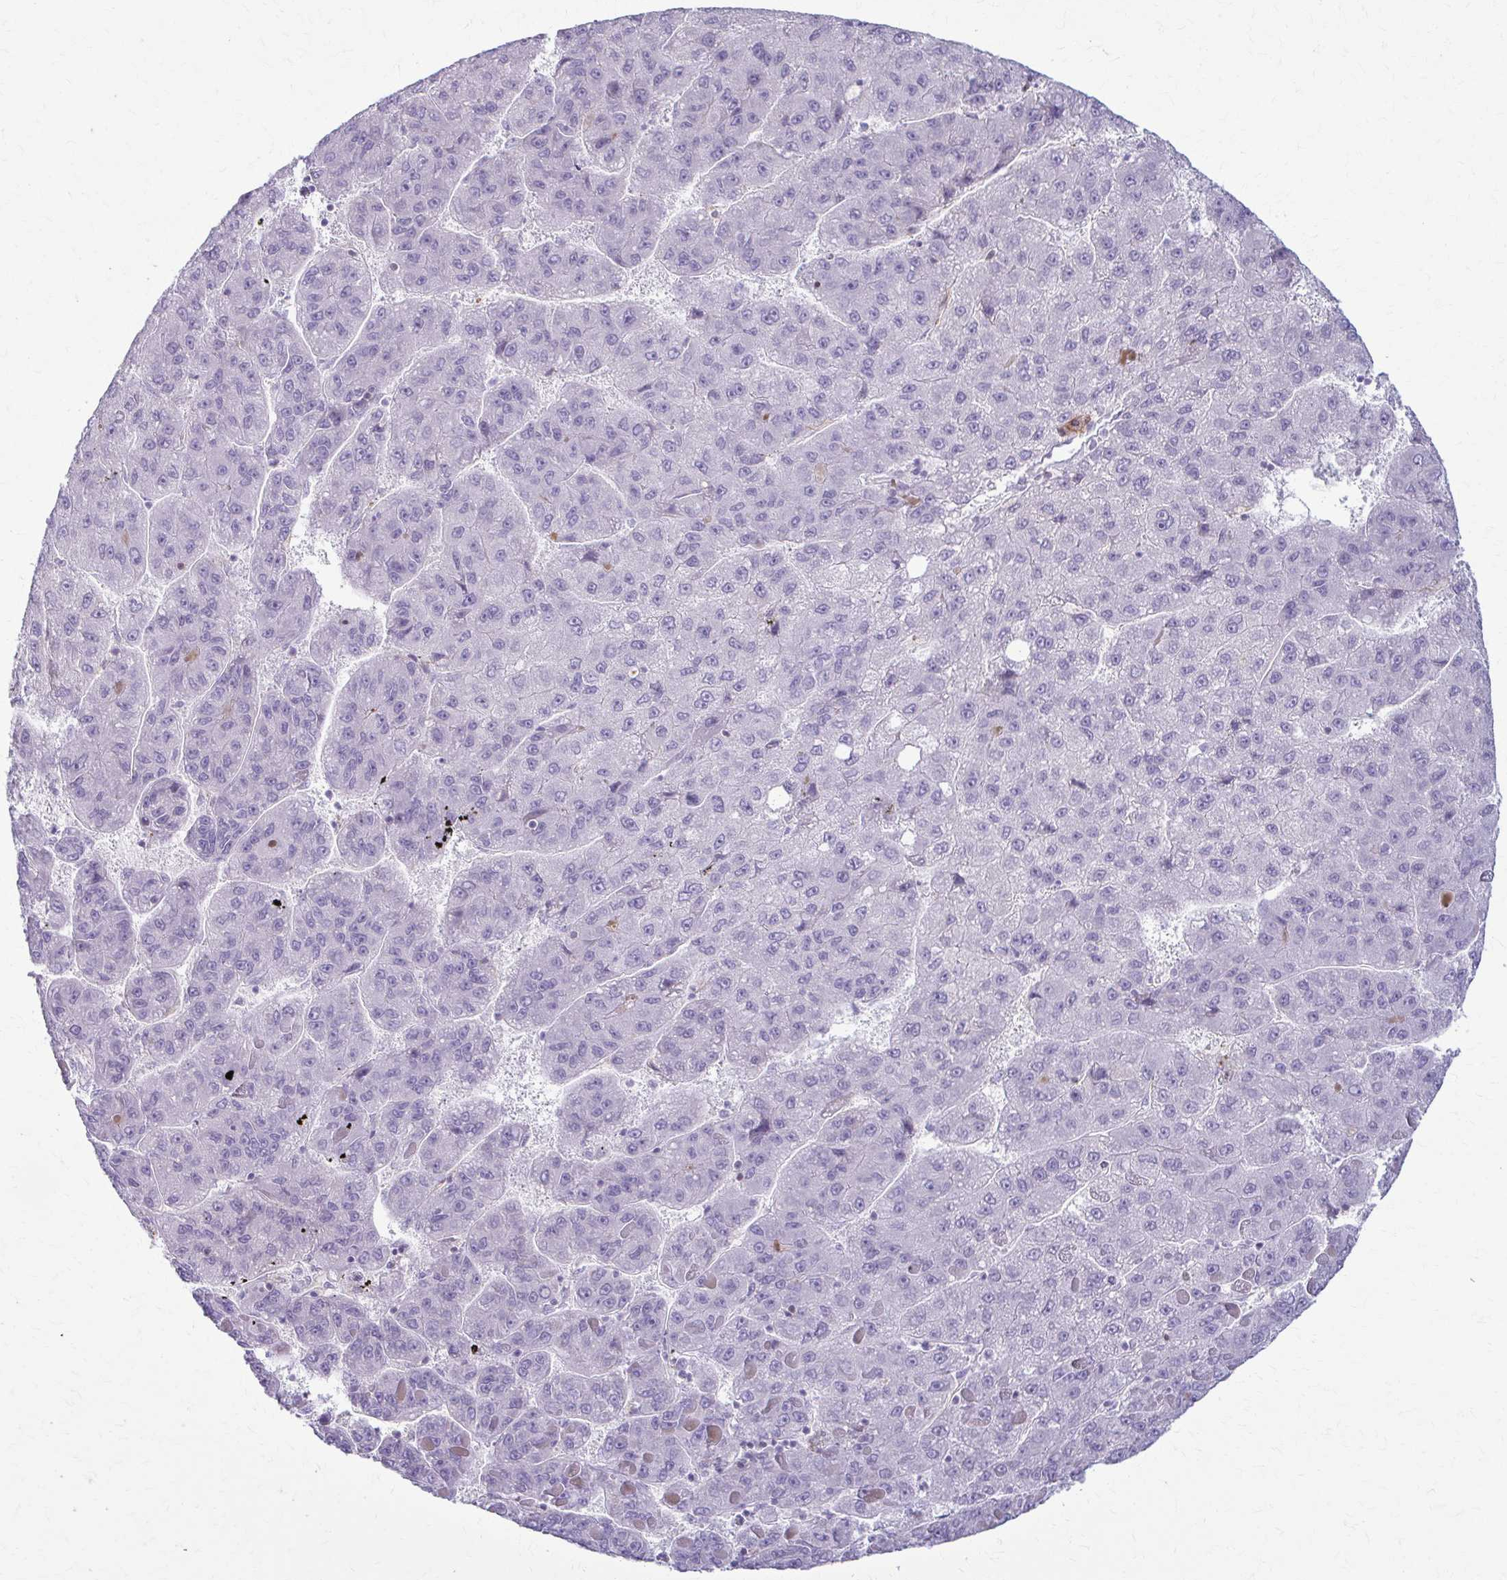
{"staining": {"intensity": "negative", "quantity": "none", "location": "none"}, "tissue": "liver cancer", "cell_type": "Tumor cells", "image_type": "cancer", "snomed": [{"axis": "morphology", "description": "Carcinoma, Hepatocellular, NOS"}, {"axis": "topography", "description": "Liver"}], "caption": "IHC photomicrograph of neoplastic tissue: hepatocellular carcinoma (liver) stained with DAB (3,3'-diaminobenzidine) demonstrates no significant protein staining in tumor cells.", "gene": "LDLRAP1", "patient": {"sex": "female", "age": 82}}